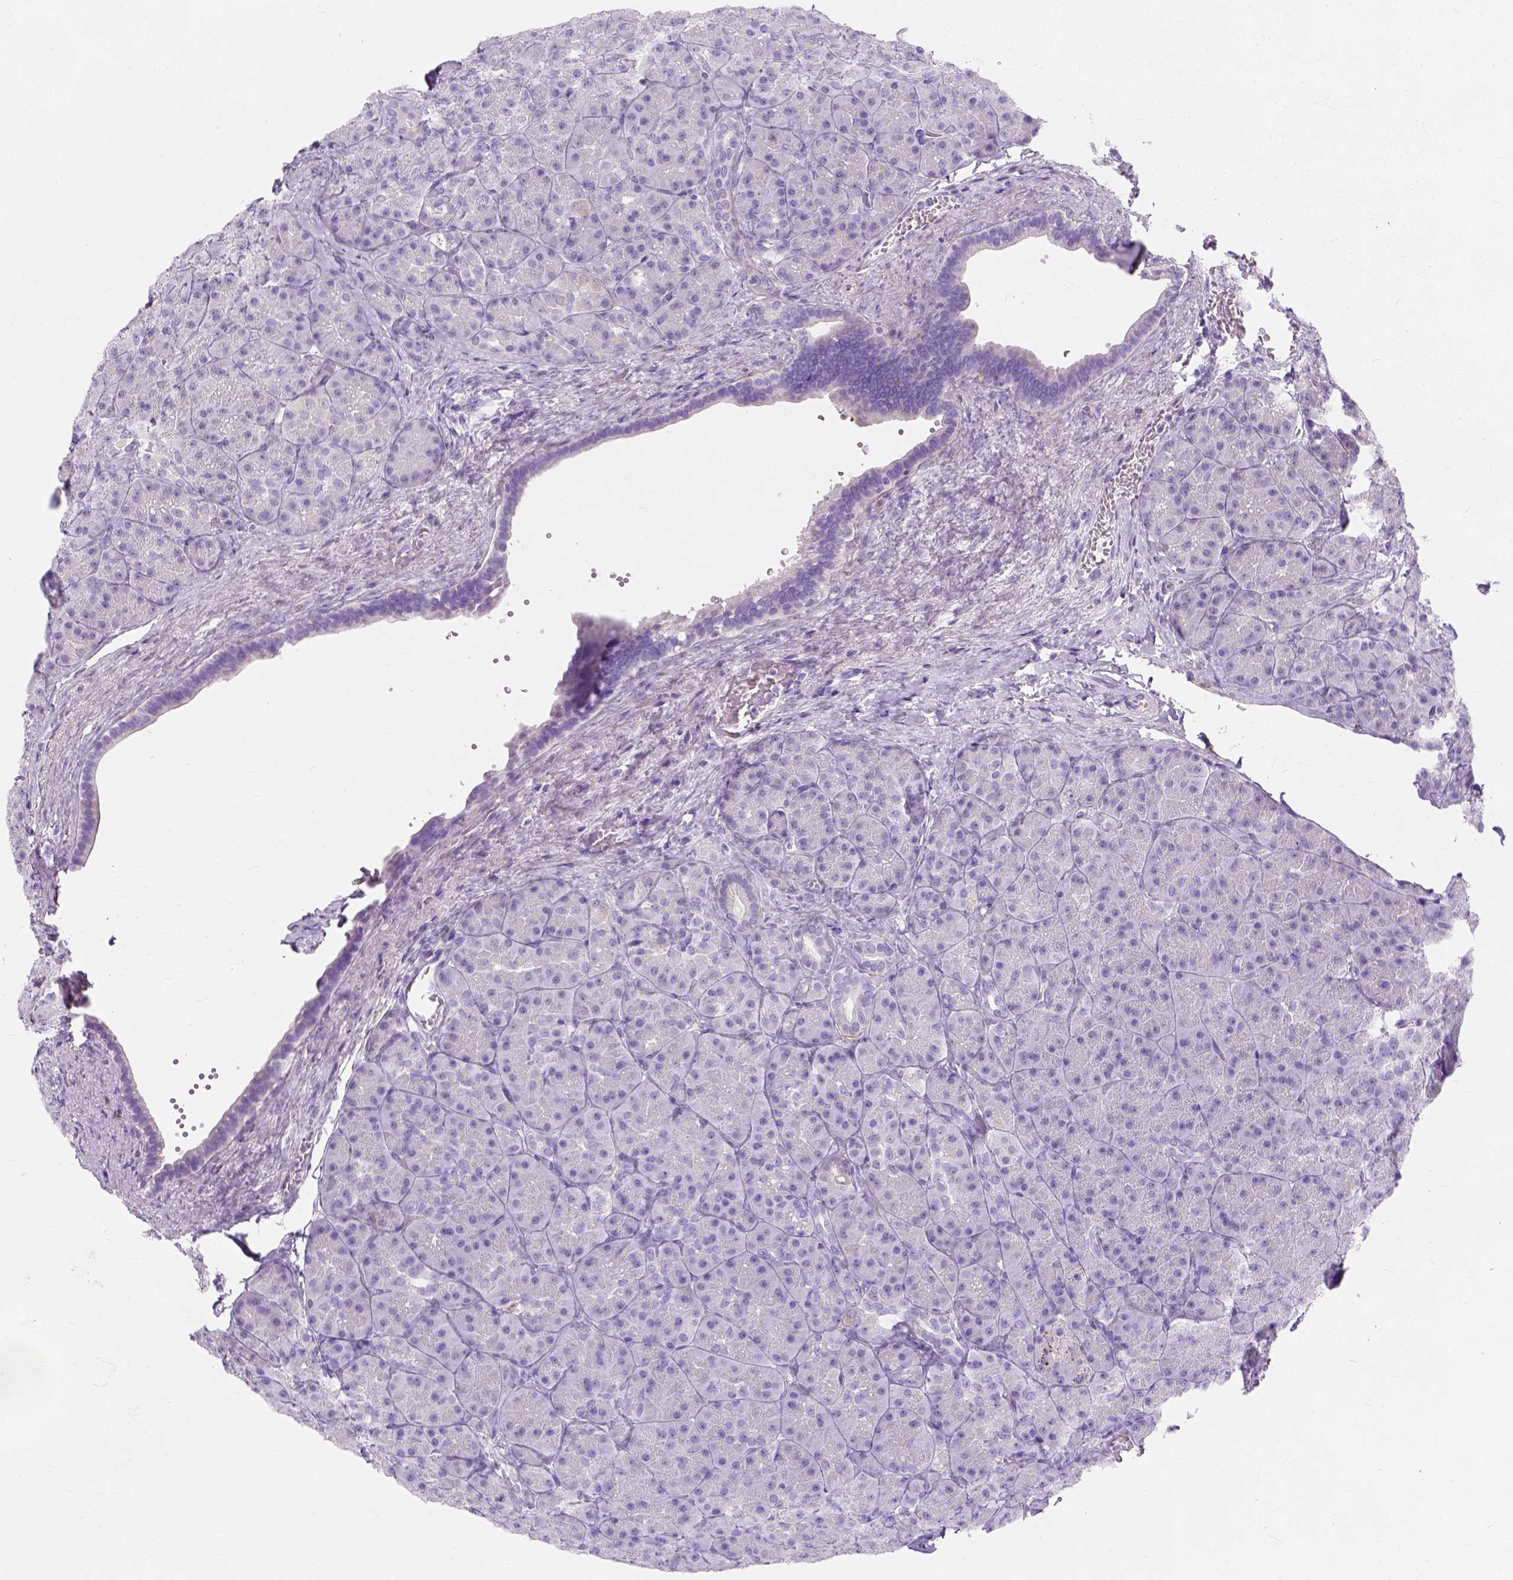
{"staining": {"intensity": "negative", "quantity": "none", "location": "none"}, "tissue": "pancreas", "cell_type": "Exocrine glandular cells", "image_type": "normal", "snomed": [{"axis": "morphology", "description": "Normal tissue, NOS"}, {"axis": "topography", "description": "Pancreas"}], "caption": "This is an immunohistochemistry micrograph of benign pancreas. There is no positivity in exocrine glandular cells.", "gene": "MYH15", "patient": {"sex": "male", "age": 57}}